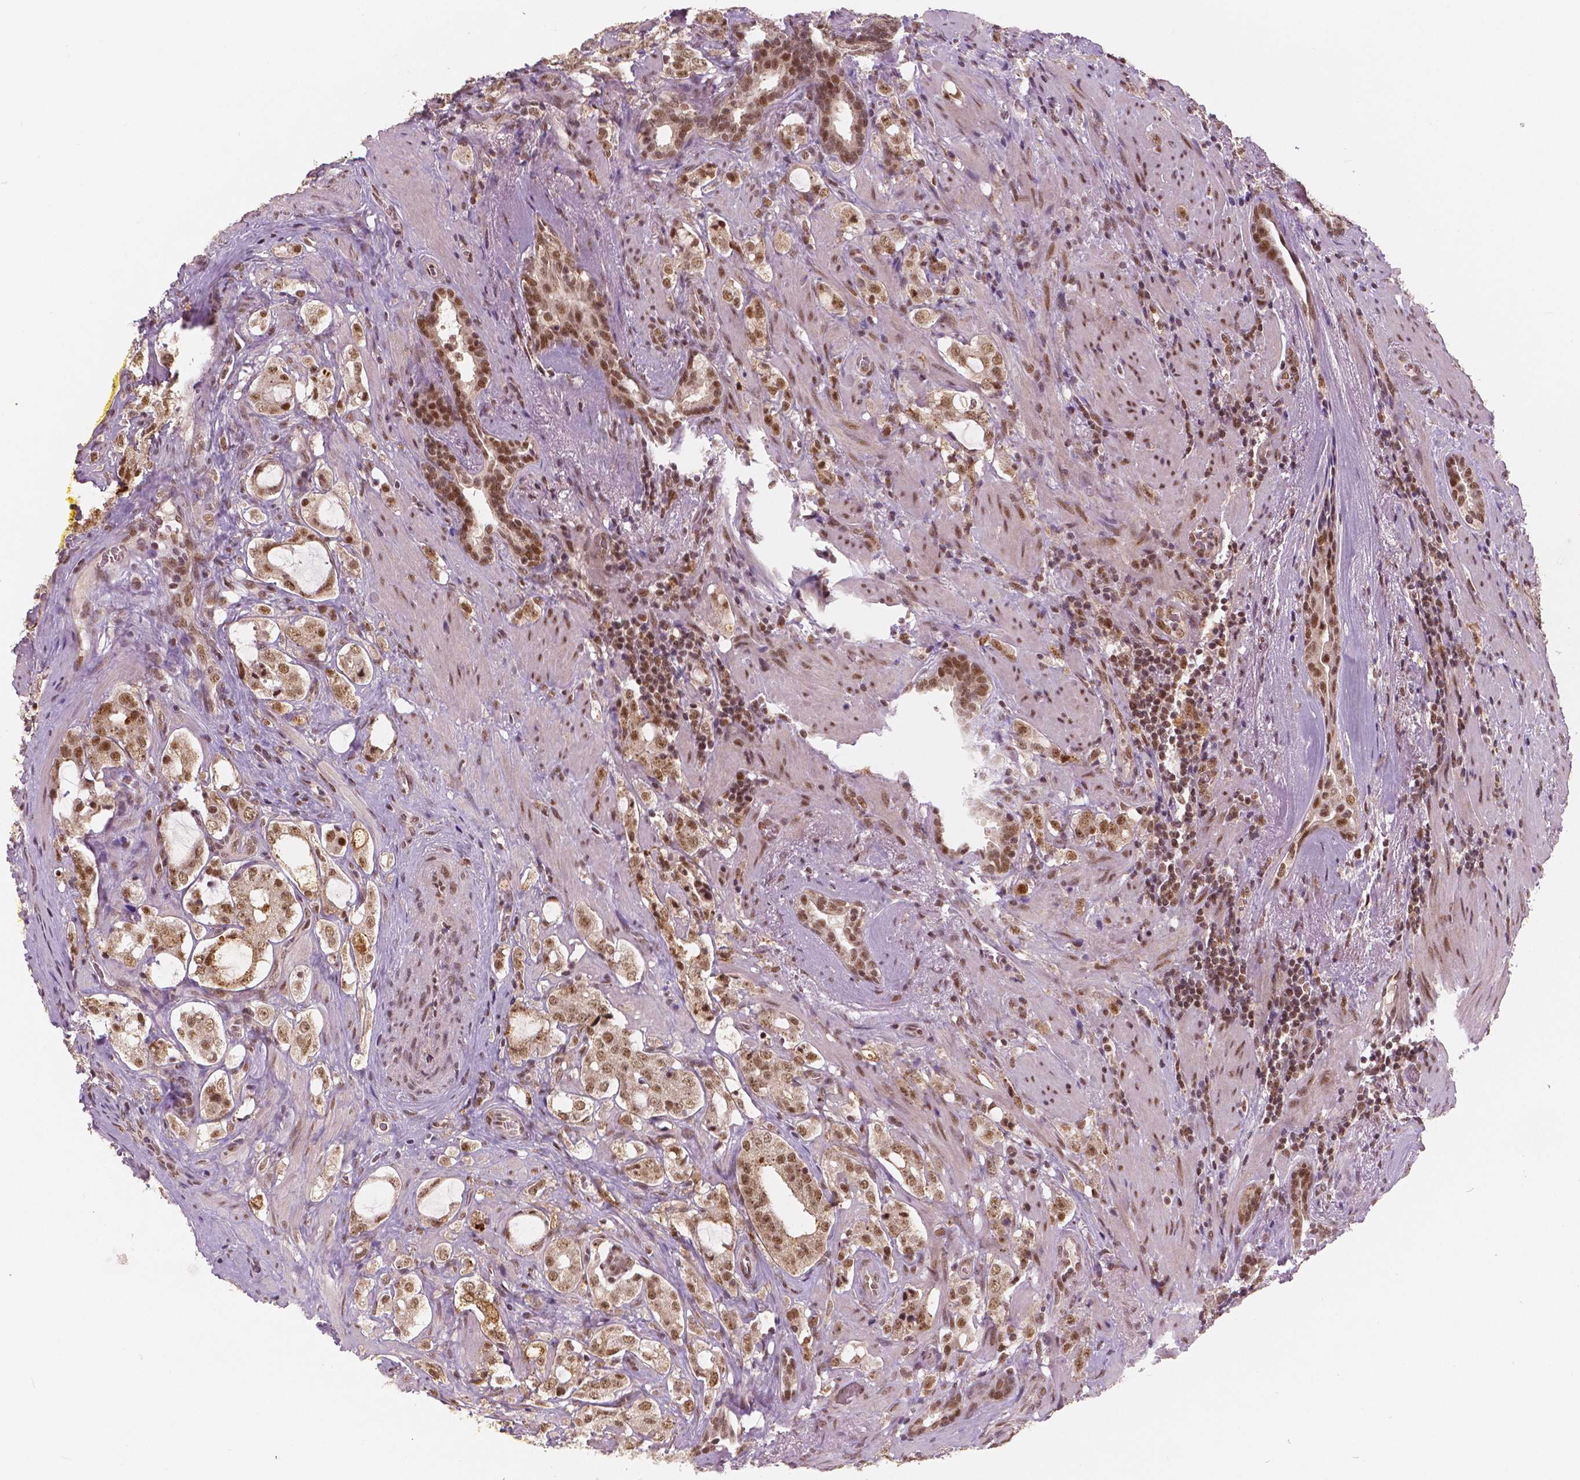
{"staining": {"intensity": "moderate", "quantity": ">75%", "location": "cytoplasmic/membranous,nuclear"}, "tissue": "prostate cancer", "cell_type": "Tumor cells", "image_type": "cancer", "snomed": [{"axis": "morphology", "description": "Adenocarcinoma, NOS"}, {"axis": "topography", "description": "Prostate"}], "caption": "This micrograph displays prostate cancer (adenocarcinoma) stained with IHC to label a protein in brown. The cytoplasmic/membranous and nuclear of tumor cells show moderate positivity for the protein. Nuclei are counter-stained blue.", "gene": "NSD2", "patient": {"sex": "male", "age": 66}}